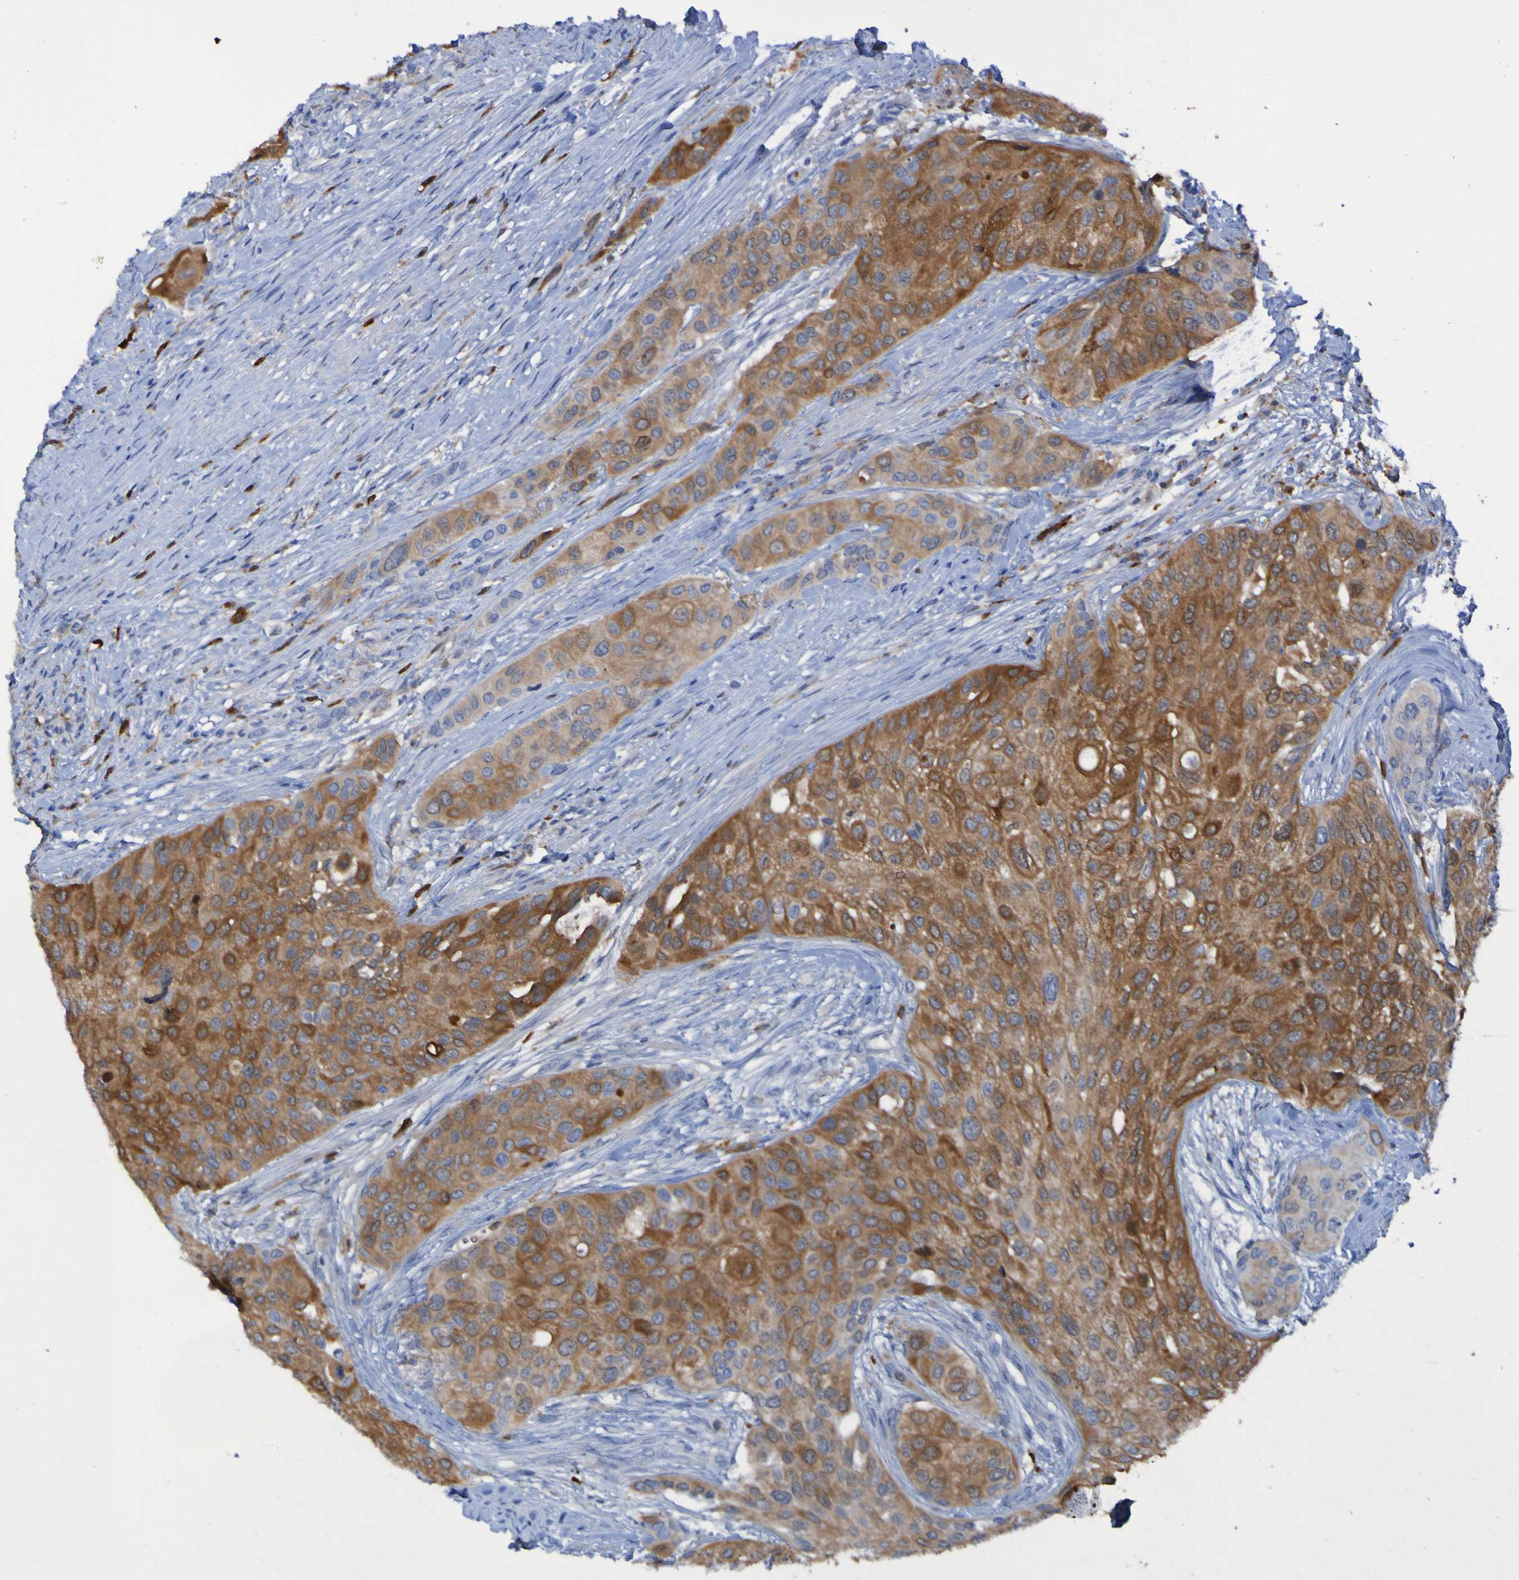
{"staining": {"intensity": "moderate", "quantity": ">75%", "location": "cytoplasmic/membranous"}, "tissue": "urothelial cancer", "cell_type": "Tumor cells", "image_type": "cancer", "snomed": [{"axis": "morphology", "description": "Urothelial carcinoma, High grade"}, {"axis": "topography", "description": "Urinary bladder"}], "caption": "Protein staining reveals moderate cytoplasmic/membranous expression in about >75% of tumor cells in urothelial carcinoma (high-grade).", "gene": "MPPE1", "patient": {"sex": "female", "age": 56}}